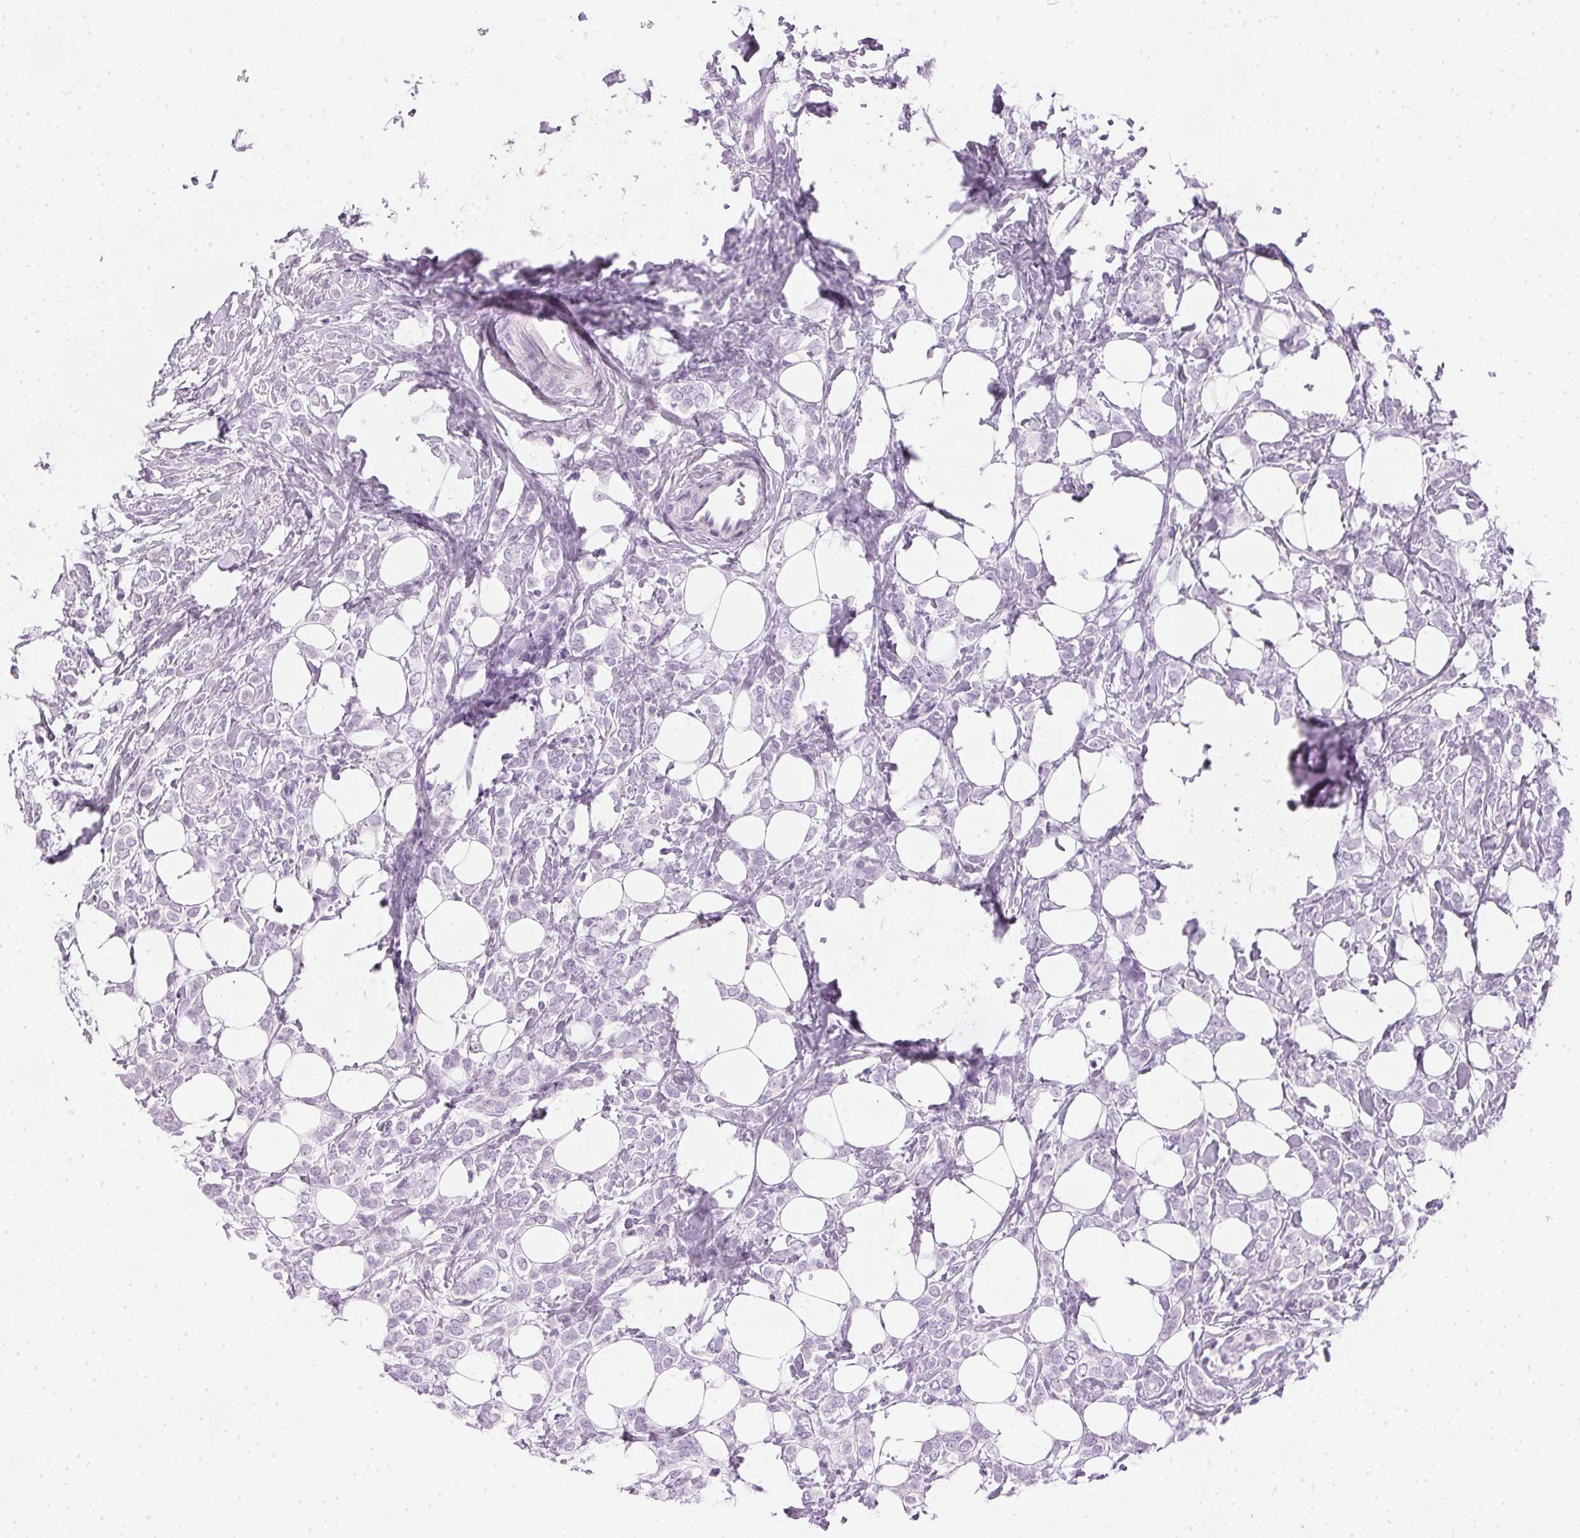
{"staining": {"intensity": "negative", "quantity": "none", "location": "none"}, "tissue": "breast cancer", "cell_type": "Tumor cells", "image_type": "cancer", "snomed": [{"axis": "morphology", "description": "Lobular carcinoma"}, {"axis": "topography", "description": "Breast"}], "caption": "There is no significant positivity in tumor cells of lobular carcinoma (breast).", "gene": "IGFBP1", "patient": {"sex": "female", "age": 49}}